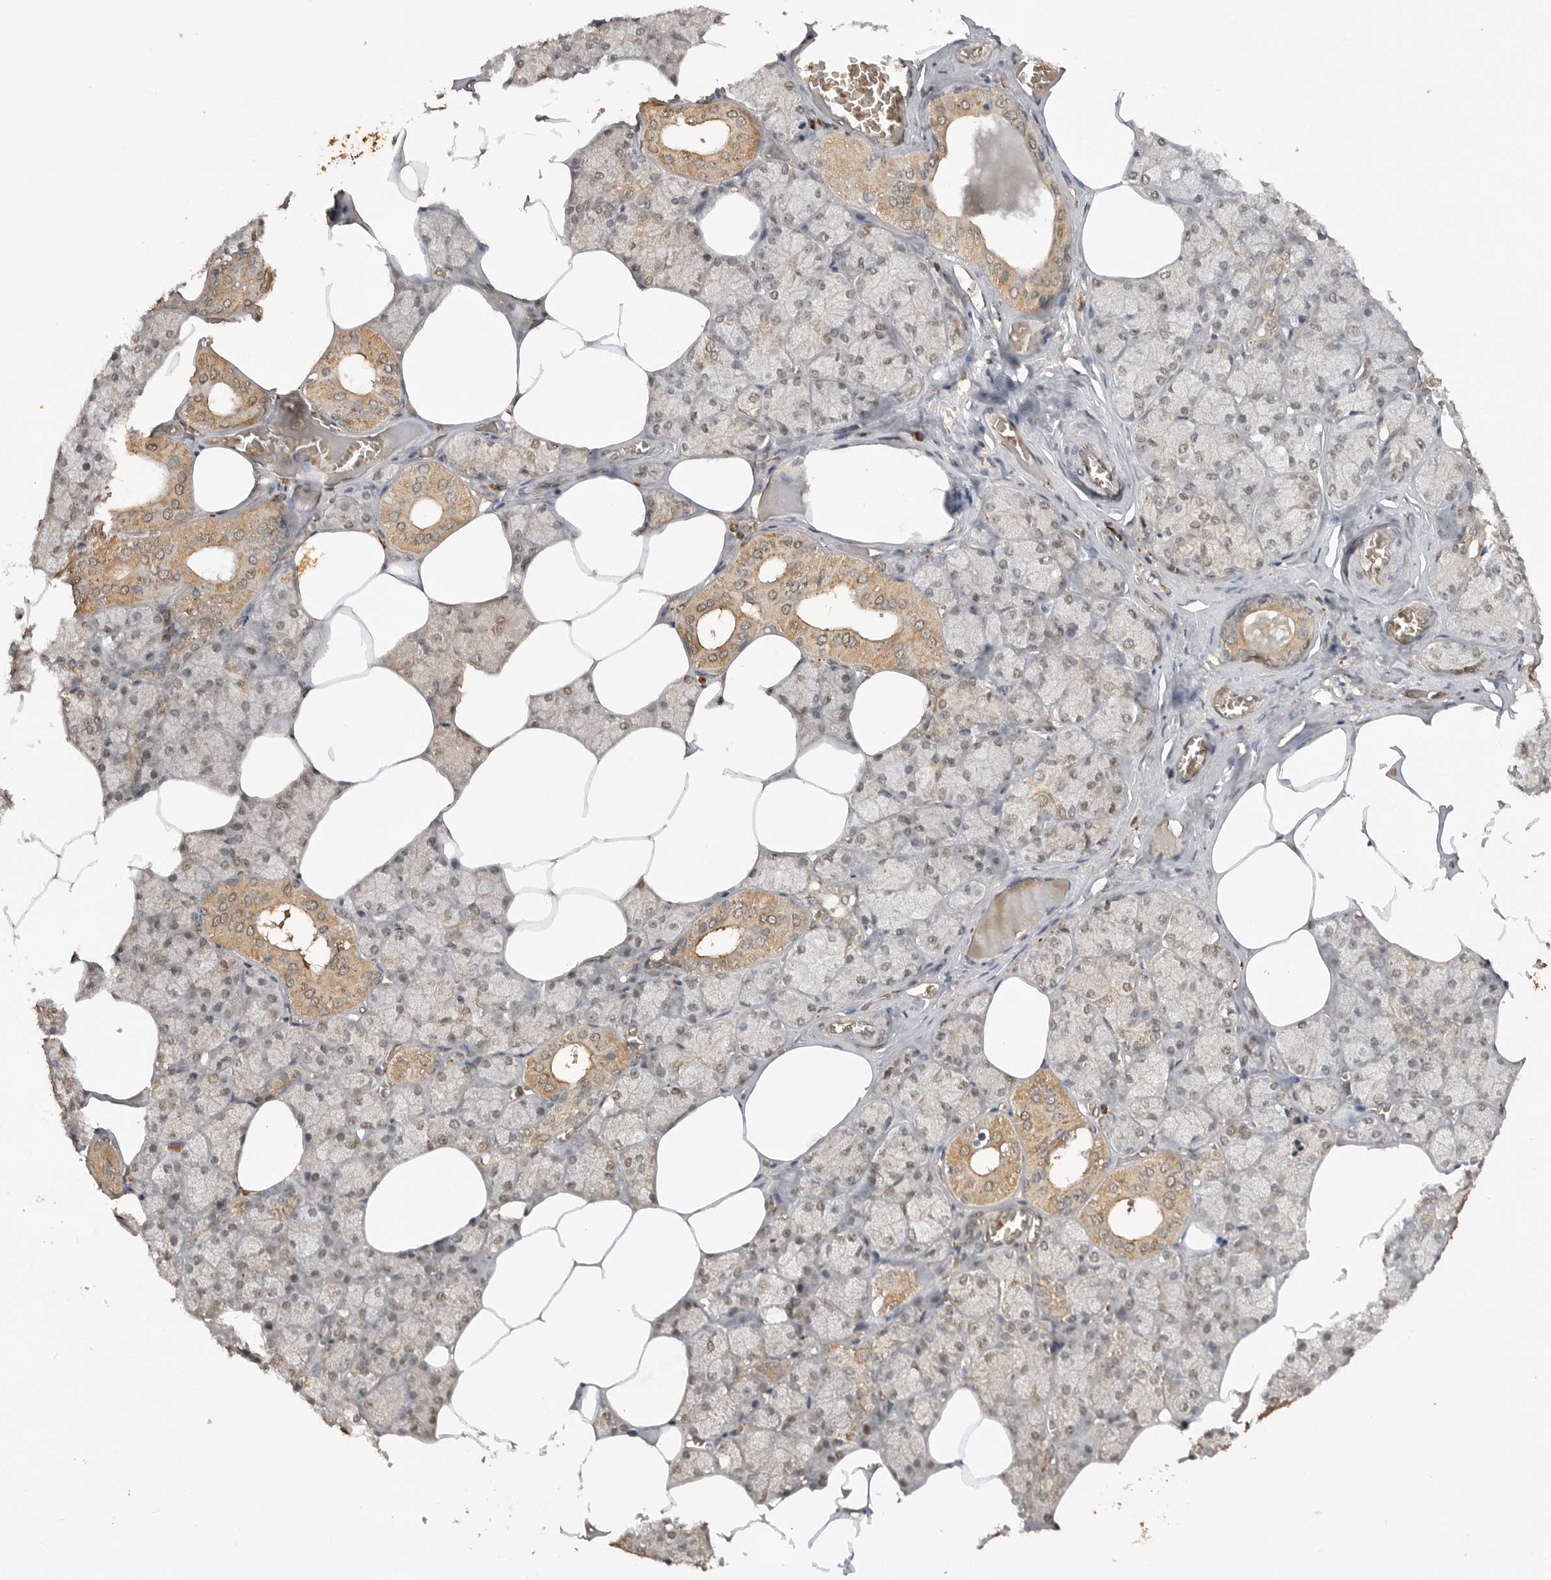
{"staining": {"intensity": "weak", "quantity": "25%-75%", "location": "cytoplasmic/membranous,nuclear"}, "tissue": "salivary gland", "cell_type": "Glandular cells", "image_type": "normal", "snomed": [{"axis": "morphology", "description": "Normal tissue, NOS"}, {"axis": "topography", "description": "Salivary gland"}], "caption": "Brown immunohistochemical staining in normal human salivary gland displays weak cytoplasmic/membranous,nuclear staining in approximately 25%-75% of glandular cells. (brown staining indicates protein expression, while blue staining denotes nuclei).", "gene": "ASPSCR1", "patient": {"sex": "male", "age": 62}}